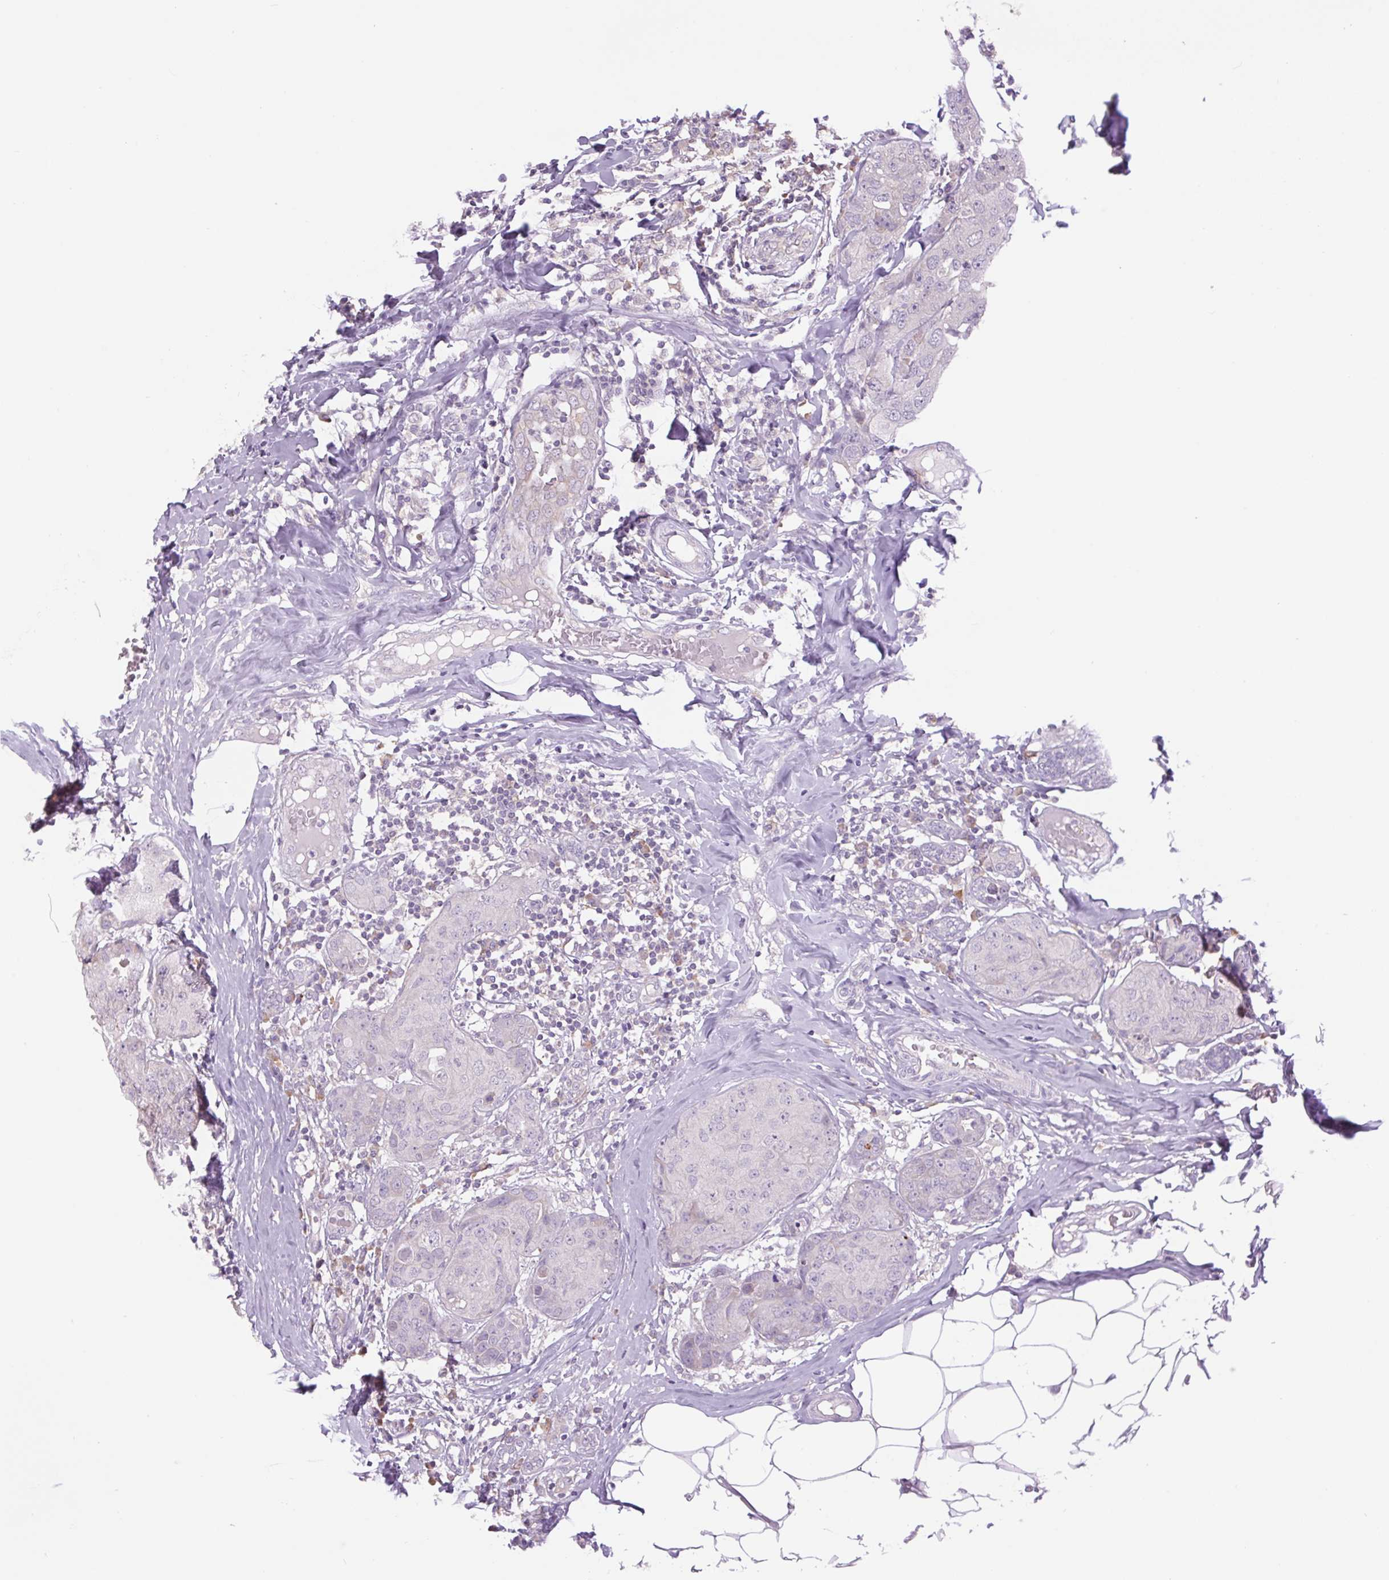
{"staining": {"intensity": "negative", "quantity": "none", "location": "none"}, "tissue": "breast cancer", "cell_type": "Tumor cells", "image_type": "cancer", "snomed": [{"axis": "morphology", "description": "Duct carcinoma"}, {"axis": "topography", "description": "Breast"}], "caption": "A high-resolution image shows immunohistochemistry (IHC) staining of invasive ductal carcinoma (breast), which reveals no significant staining in tumor cells. (DAB immunohistochemistry with hematoxylin counter stain).", "gene": "MINK1", "patient": {"sex": "female", "age": 43}}